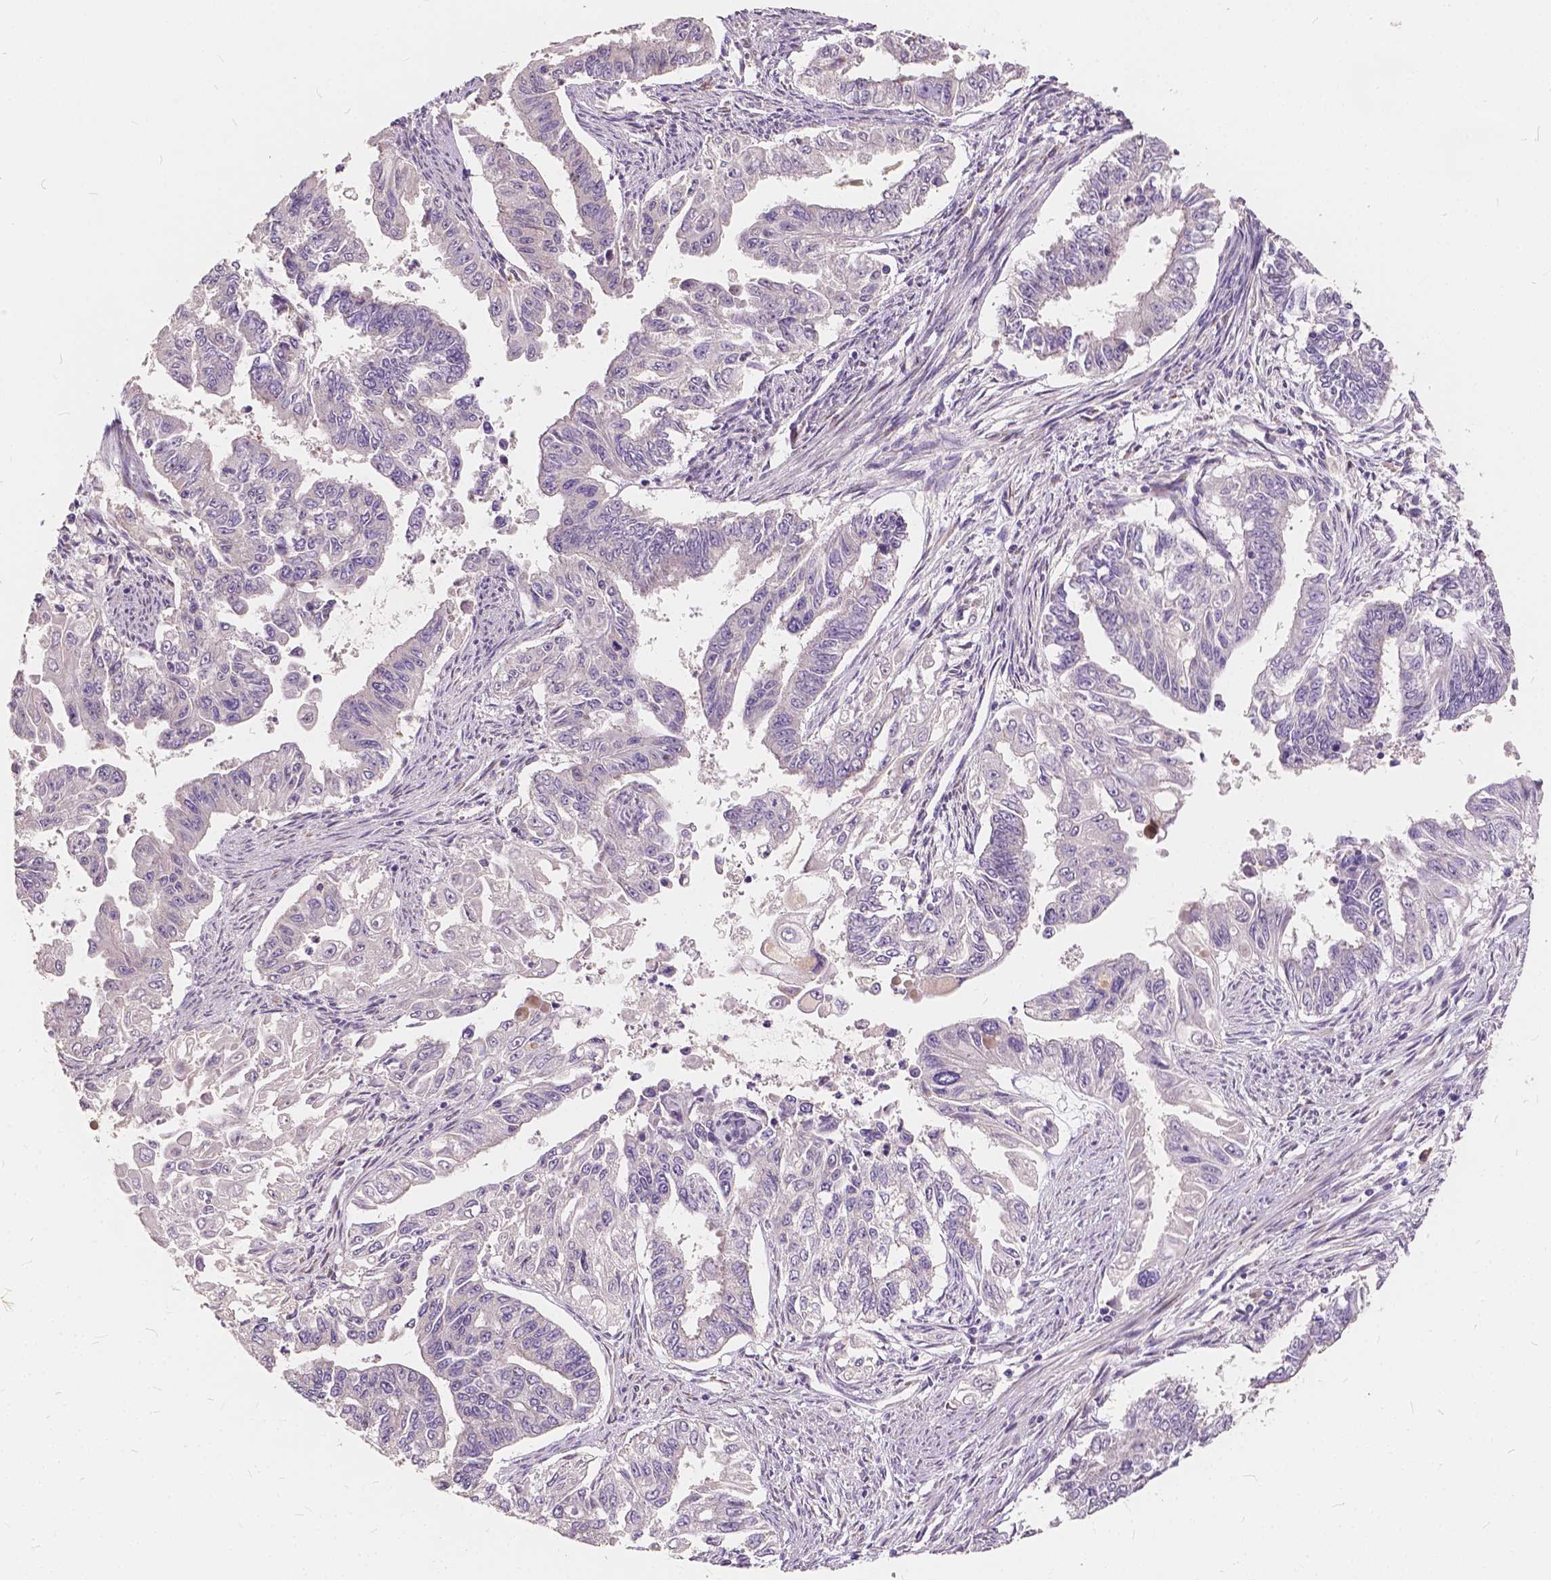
{"staining": {"intensity": "negative", "quantity": "none", "location": "none"}, "tissue": "endometrial cancer", "cell_type": "Tumor cells", "image_type": "cancer", "snomed": [{"axis": "morphology", "description": "Adenocarcinoma, NOS"}, {"axis": "topography", "description": "Uterus"}], "caption": "Tumor cells show no significant positivity in endometrial cancer (adenocarcinoma). (DAB (3,3'-diaminobenzidine) IHC with hematoxylin counter stain).", "gene": "SLC7A8", "patient": {"sex": "female", "age": 59}}